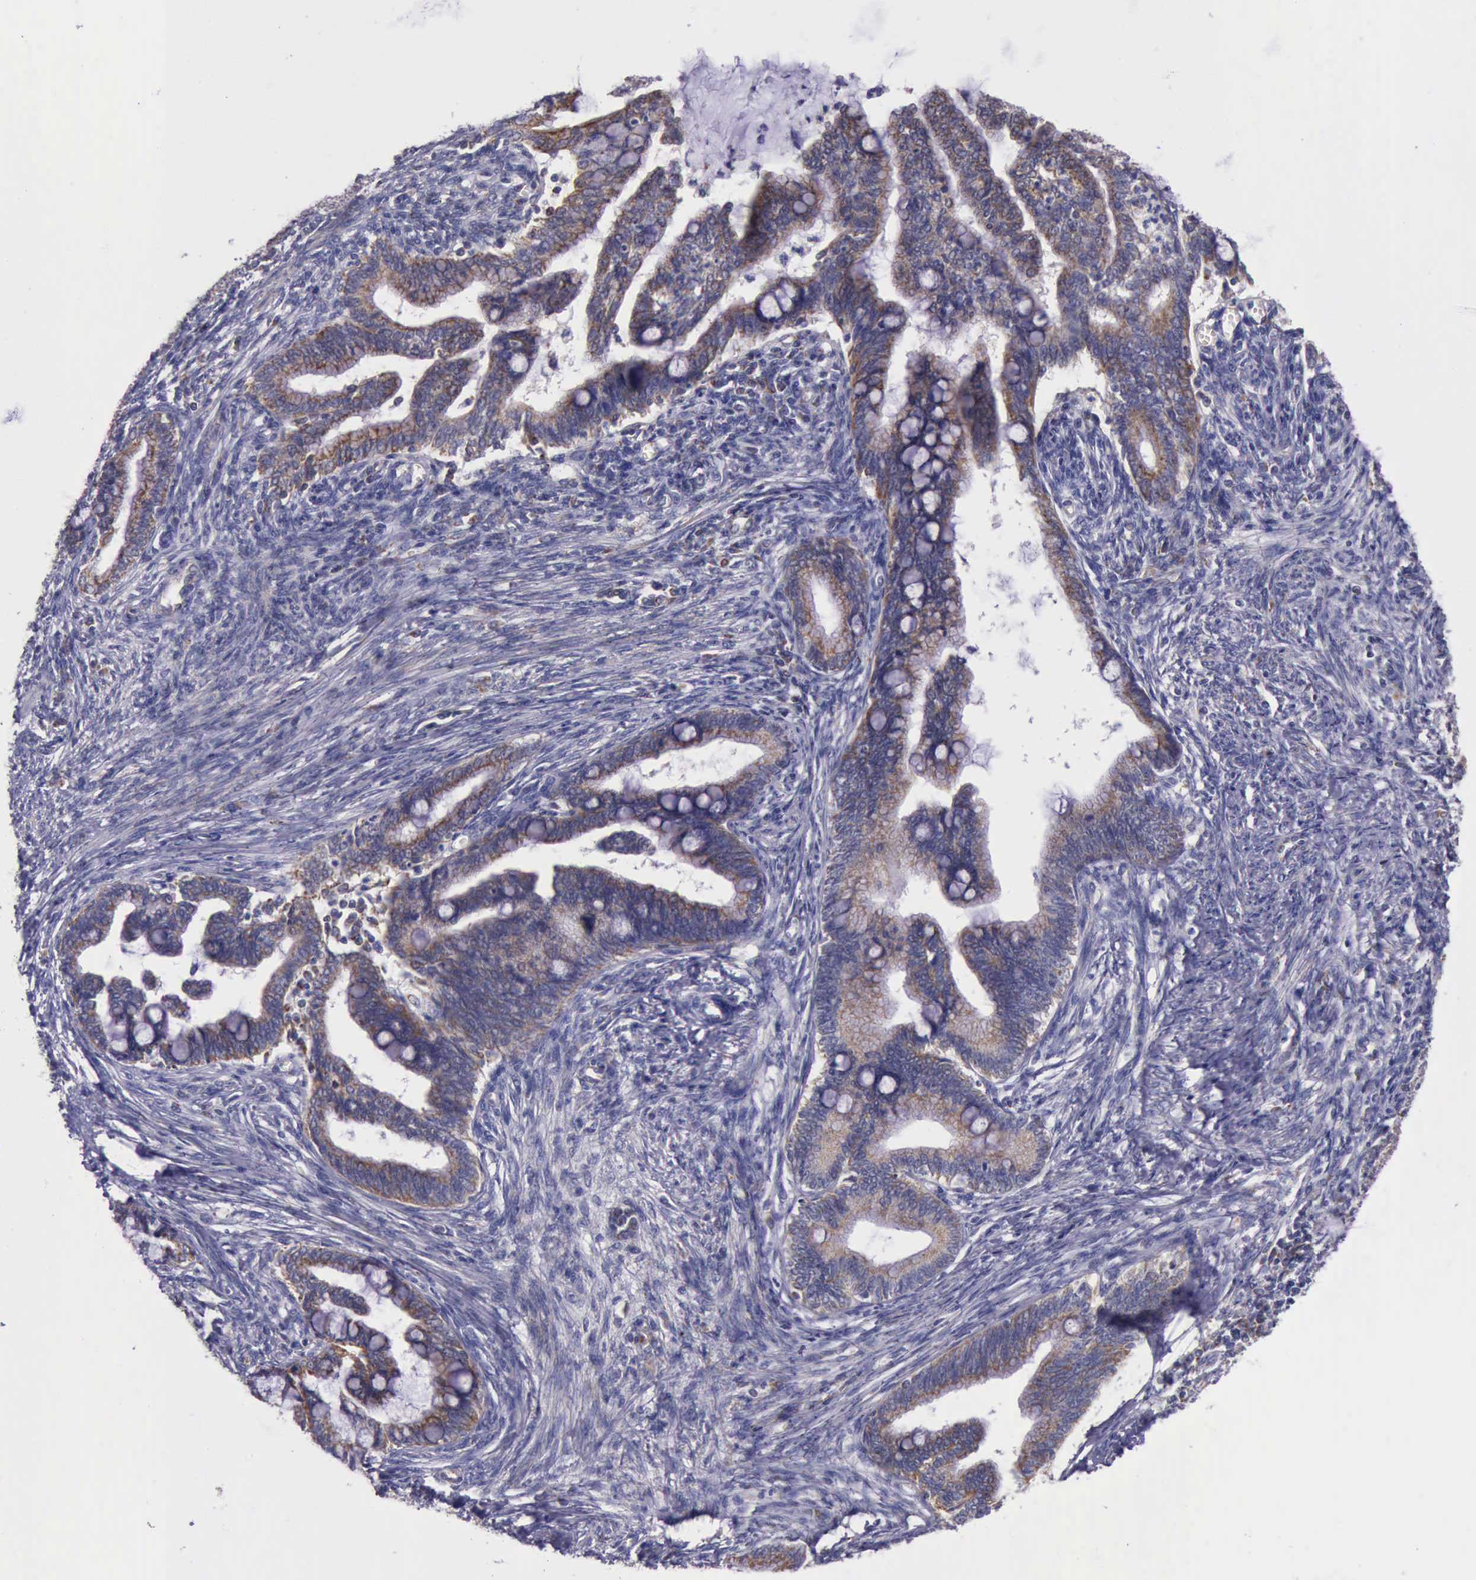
{"staining": {"intensity": "moderate", "quantity": ">75%", "location": "cytoplasmic/membranous"}, "tissue": "cervical cancer", "cell_type": "Tumor cells", "image_type": "cancer", "snomed": [{"axis": "morphology", "description": "Adenocarcinoma, NOS"}, {"axis": "topography", "description": "Cervix"}], "caption": "A high-resolution histopathology image shows IHC staining of cervical cancer, which shows moderate cytoplasmic/membranous positivity in approximately >75% of tumor cells. (brown staining indicates protein expression, while blue staining denotes nuclei).", "gene": "TXN2", "patient": {"sex": "female", "age": 36}}